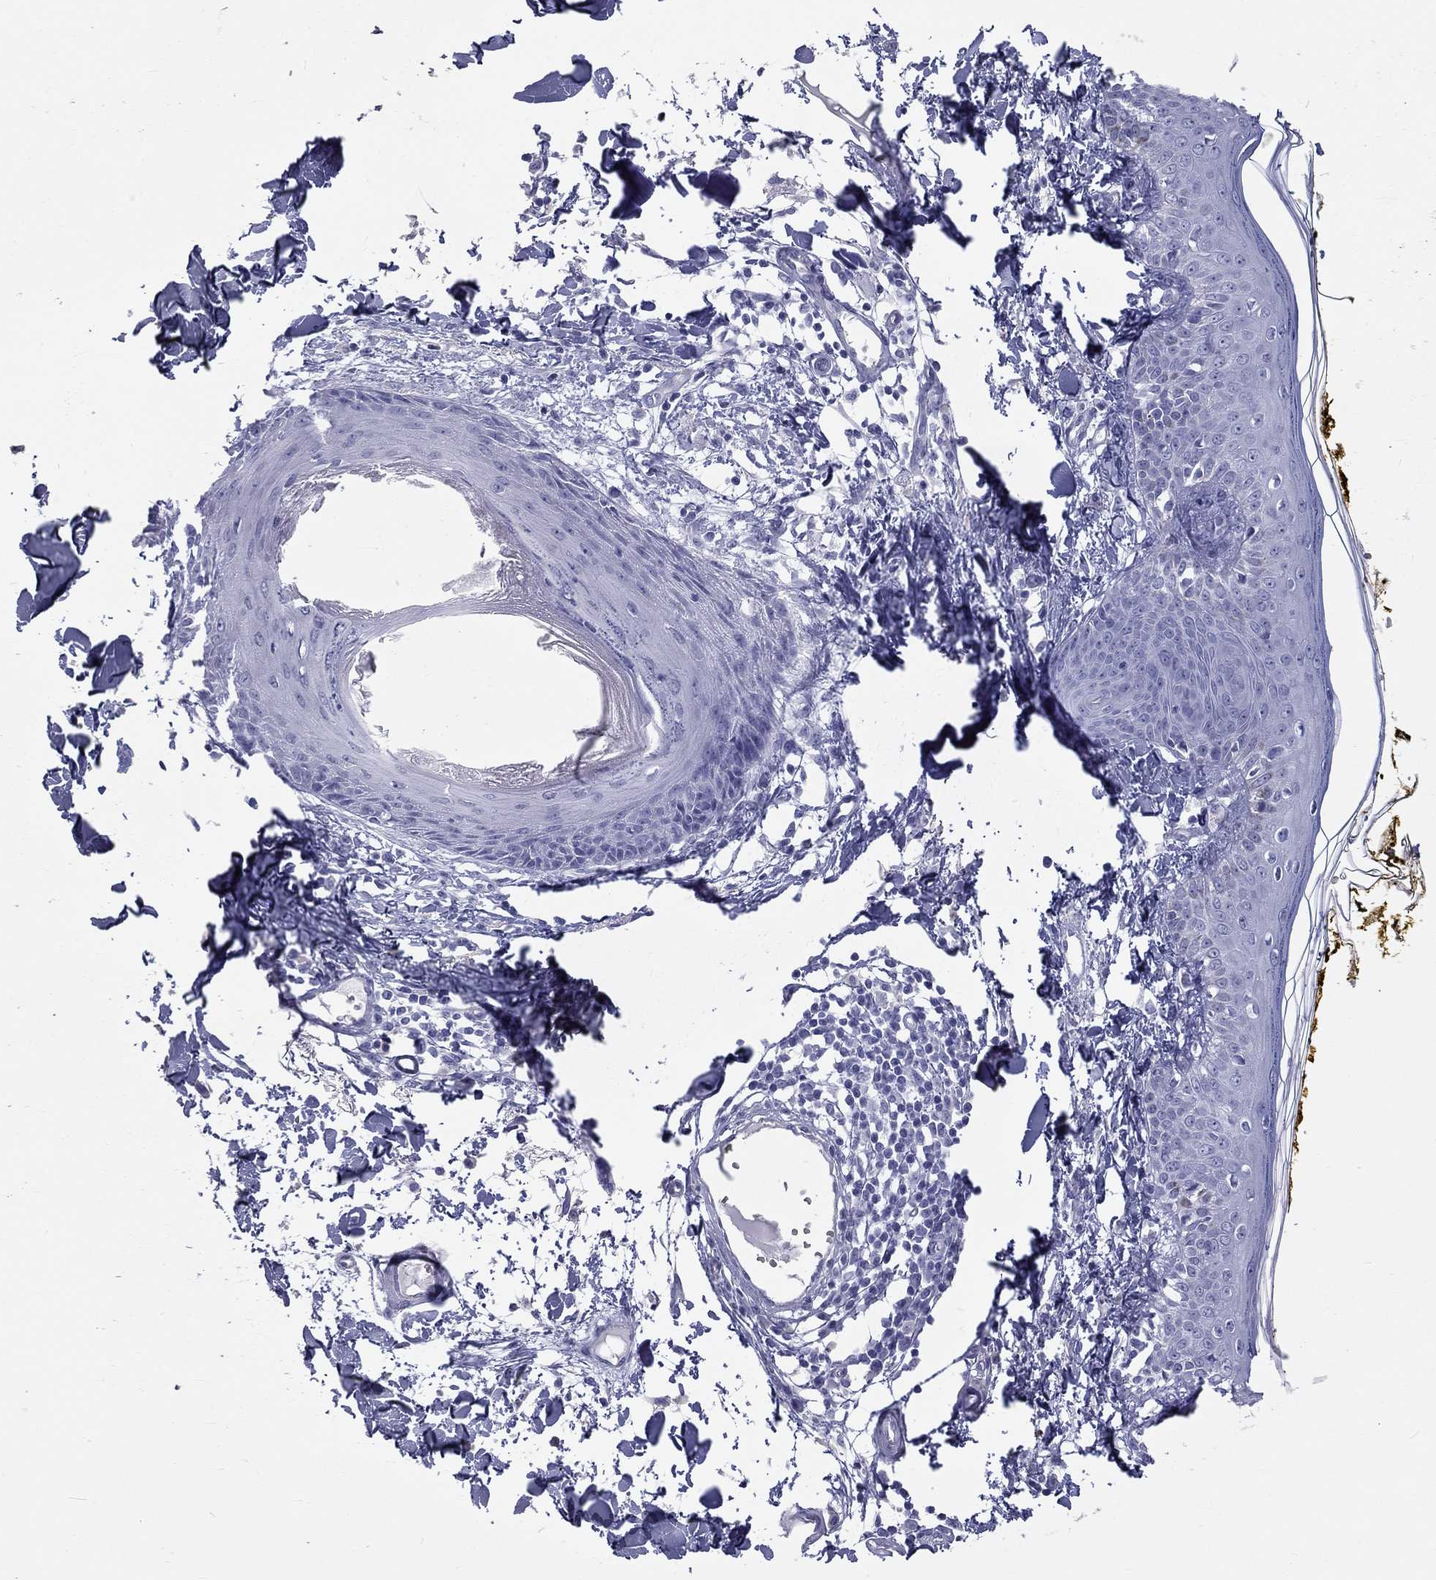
{"staining": {"intensity": "negative", "quantity": "none", "location": "none"}, "tissue": "skin", "cell_type": "Fibroblasts", "image_type": "normal", "snomed": [{"axis": "morphology", "description": "Normal tissue, NOS"}, {"axis": "topography", "description": "Skin"}], "caption": "This is an immunohistochemistry micrograph of benign skin. There is no expression in fibroblasts.", "gene": "DNALI1", "patient": {"sex": "male", "age": 76}}